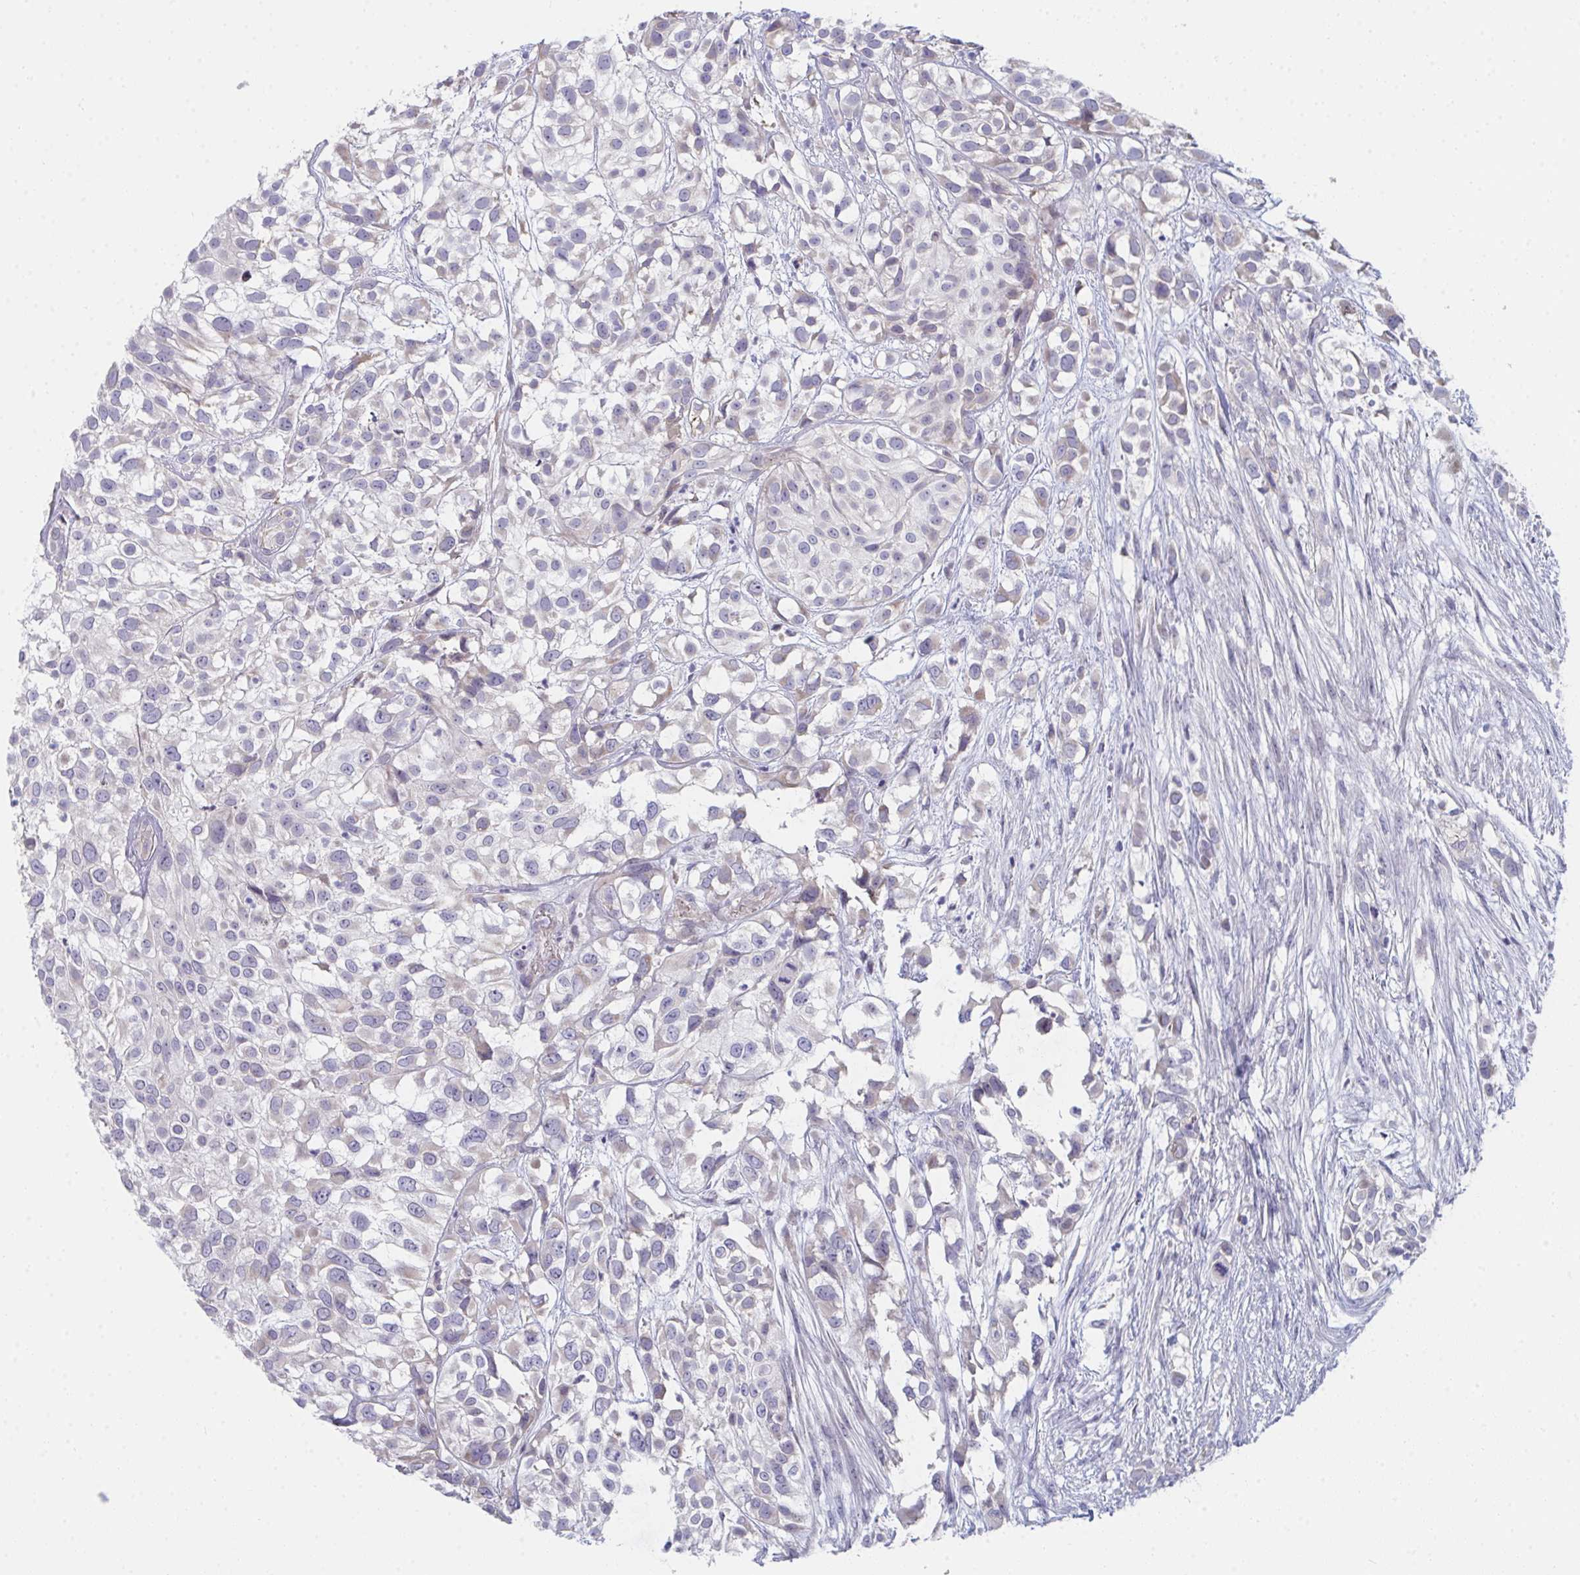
{"staining": {"intensity": "negative", "quantity": "none", "location": "none"}, "tissue": "urothelial cancer", "cell_type": "Tumor cells", "image_type": "cancer", "snomed": [{"axis": "morphology", "description": "Urothelial carcinoma, High grade"}, {"axis": "topography", "description": "Urinary bladder"}], "caption": "Tumor cells show no significant protein expression in high-grade urothelial carcinoma. (Brightfield microscopy of DAB (3,3'-diaminobenzidine) immunohistochemistry (IHC) at high magnification).", "gene": "VWDE", "patient": {"sex": "male", "age": 56}}